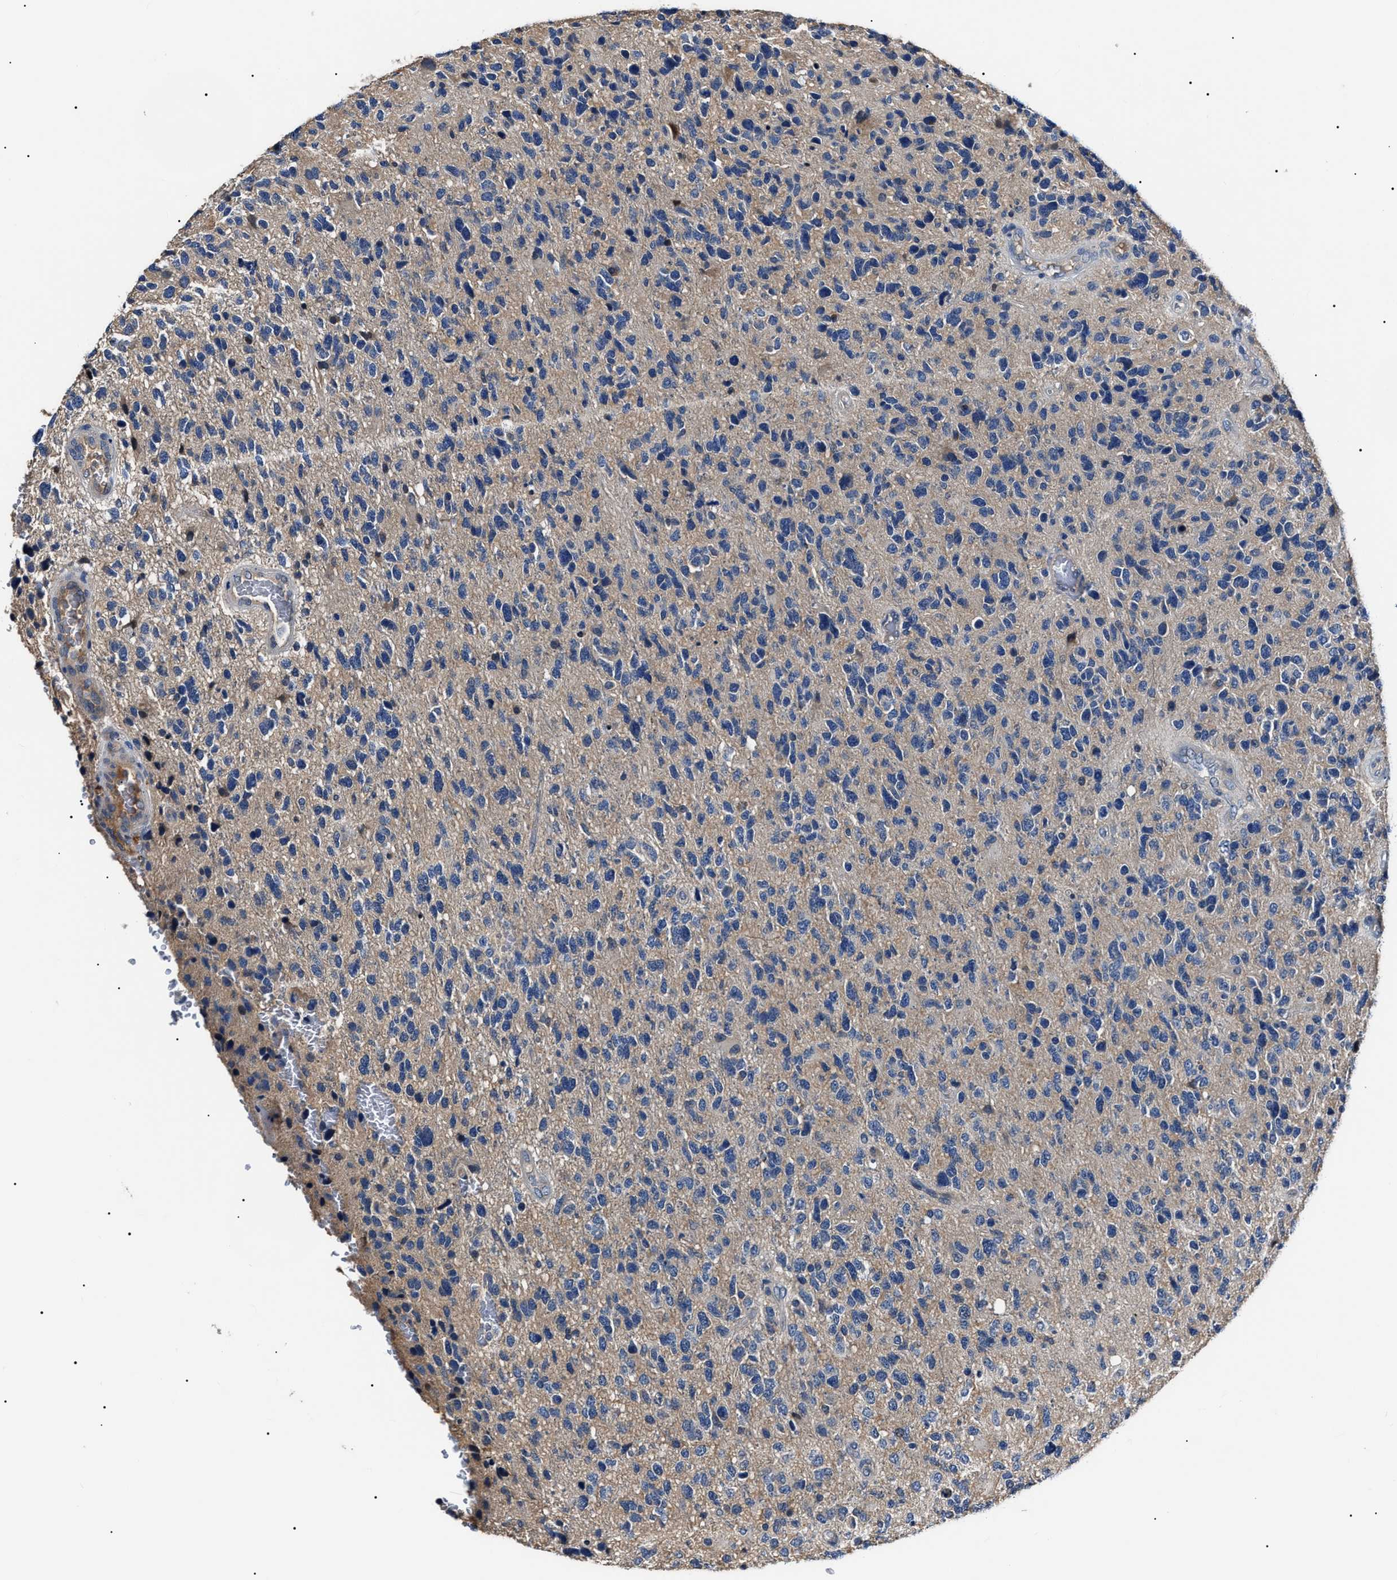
{"staining": {"intensity": "negative", "quantity": "none", "location": "none"}, "tissue": "glioma", "cell_type": "Tumor cells", "image_type": "cancer", "snomed": [{"axis": "morphology", "description": "Glioma, malignant, High grade"}, {"axis": "topography", "description": "Brain"}], "caption": "The IHC image has no significant staining in tumor cells of glioma tissue.", "gene": "IFT81", "patient": {"sex": "female", "age": 58}}